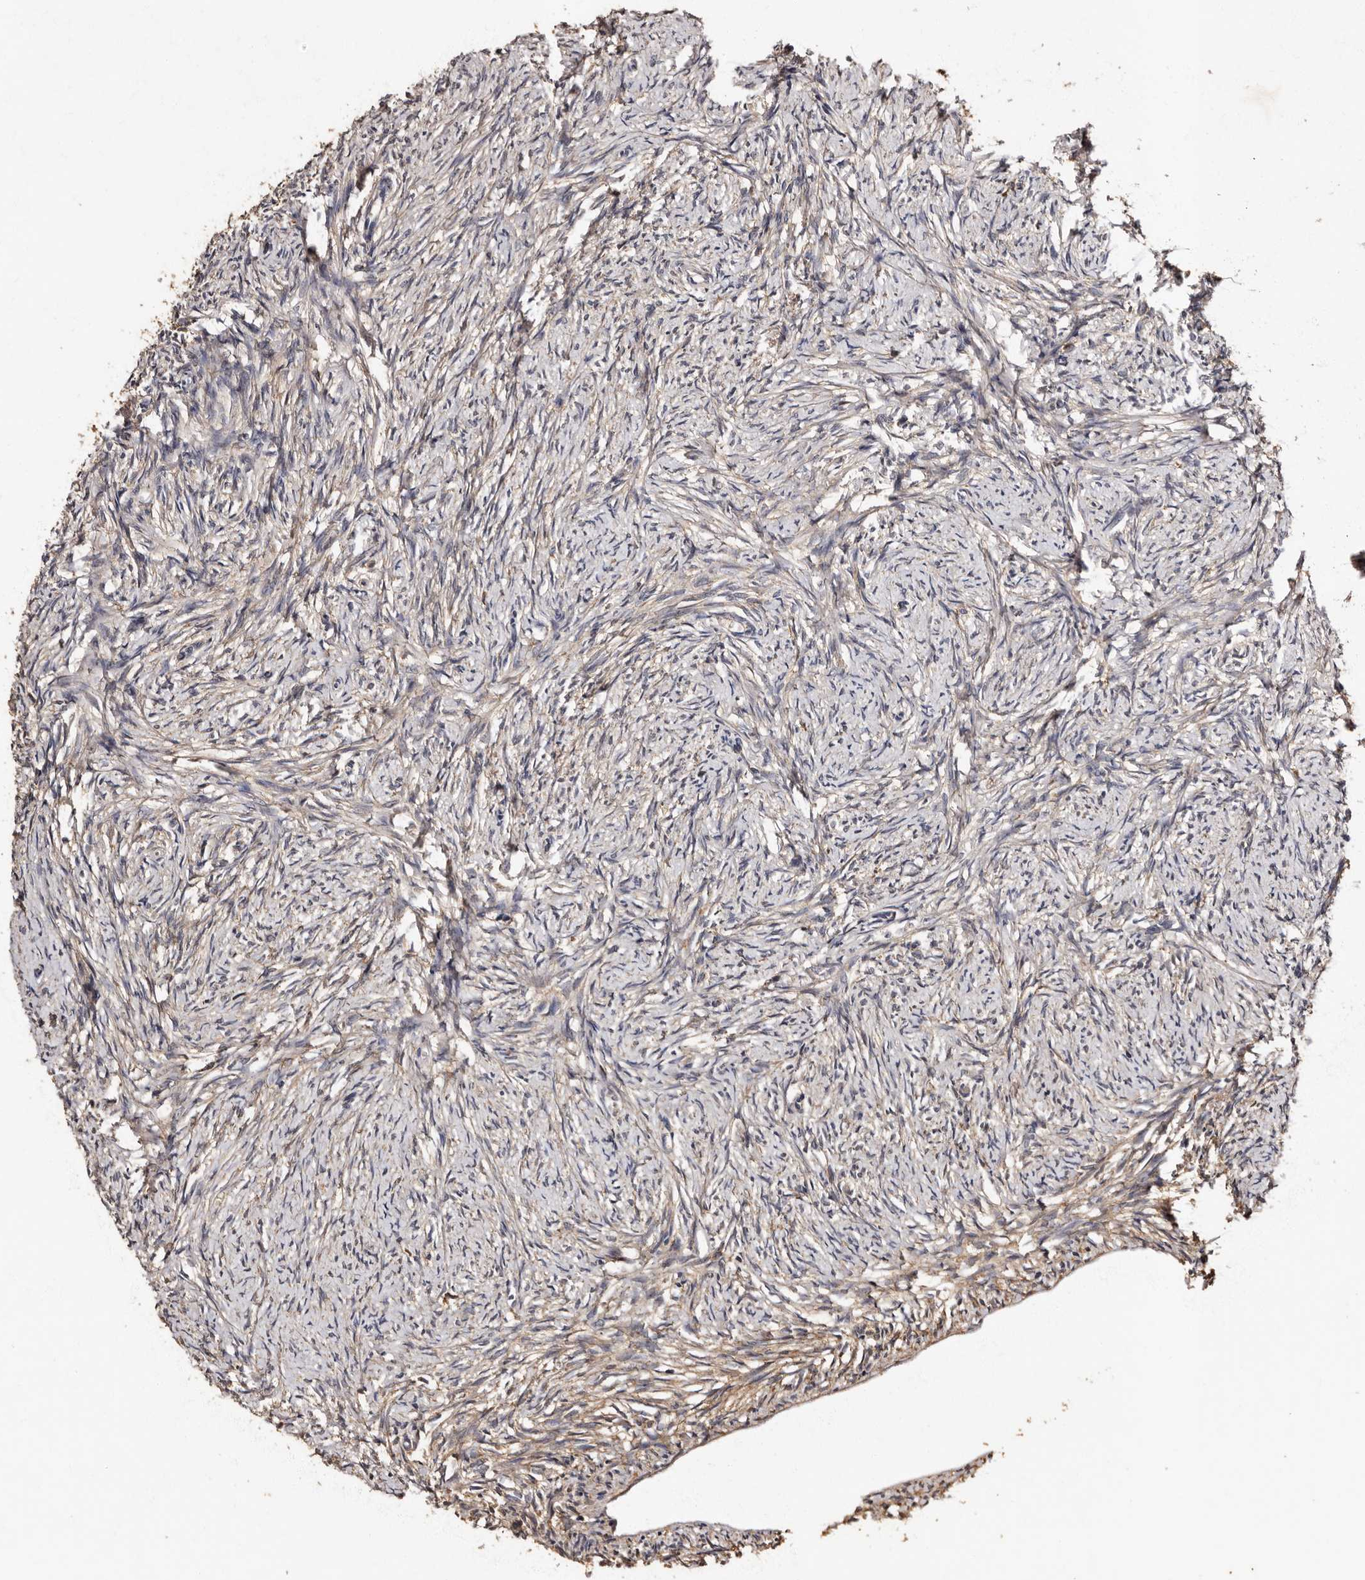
{"staining": {"intensity": "moderate", "quantity": ">75%", "location": "cytoplasmic/membranous"}, "tissue": "ovary", "cell_type": "Follicle cells", "image_type": "normal", "snomed": [{"axis": "morphology", "description": "Normal tissue, NOS"}, {"axis": "topography", "description": "Ovary"}], "caption": "A brown stain labels moderate cytoplasmic/membranous expression of a protein in follicle cells of unremarkable human ovary. (brown staining indicates protein expression, while blue staining denotes nuclei).", "gene": "ADCK5", "patient": {"sex": "female", "age": 34}}